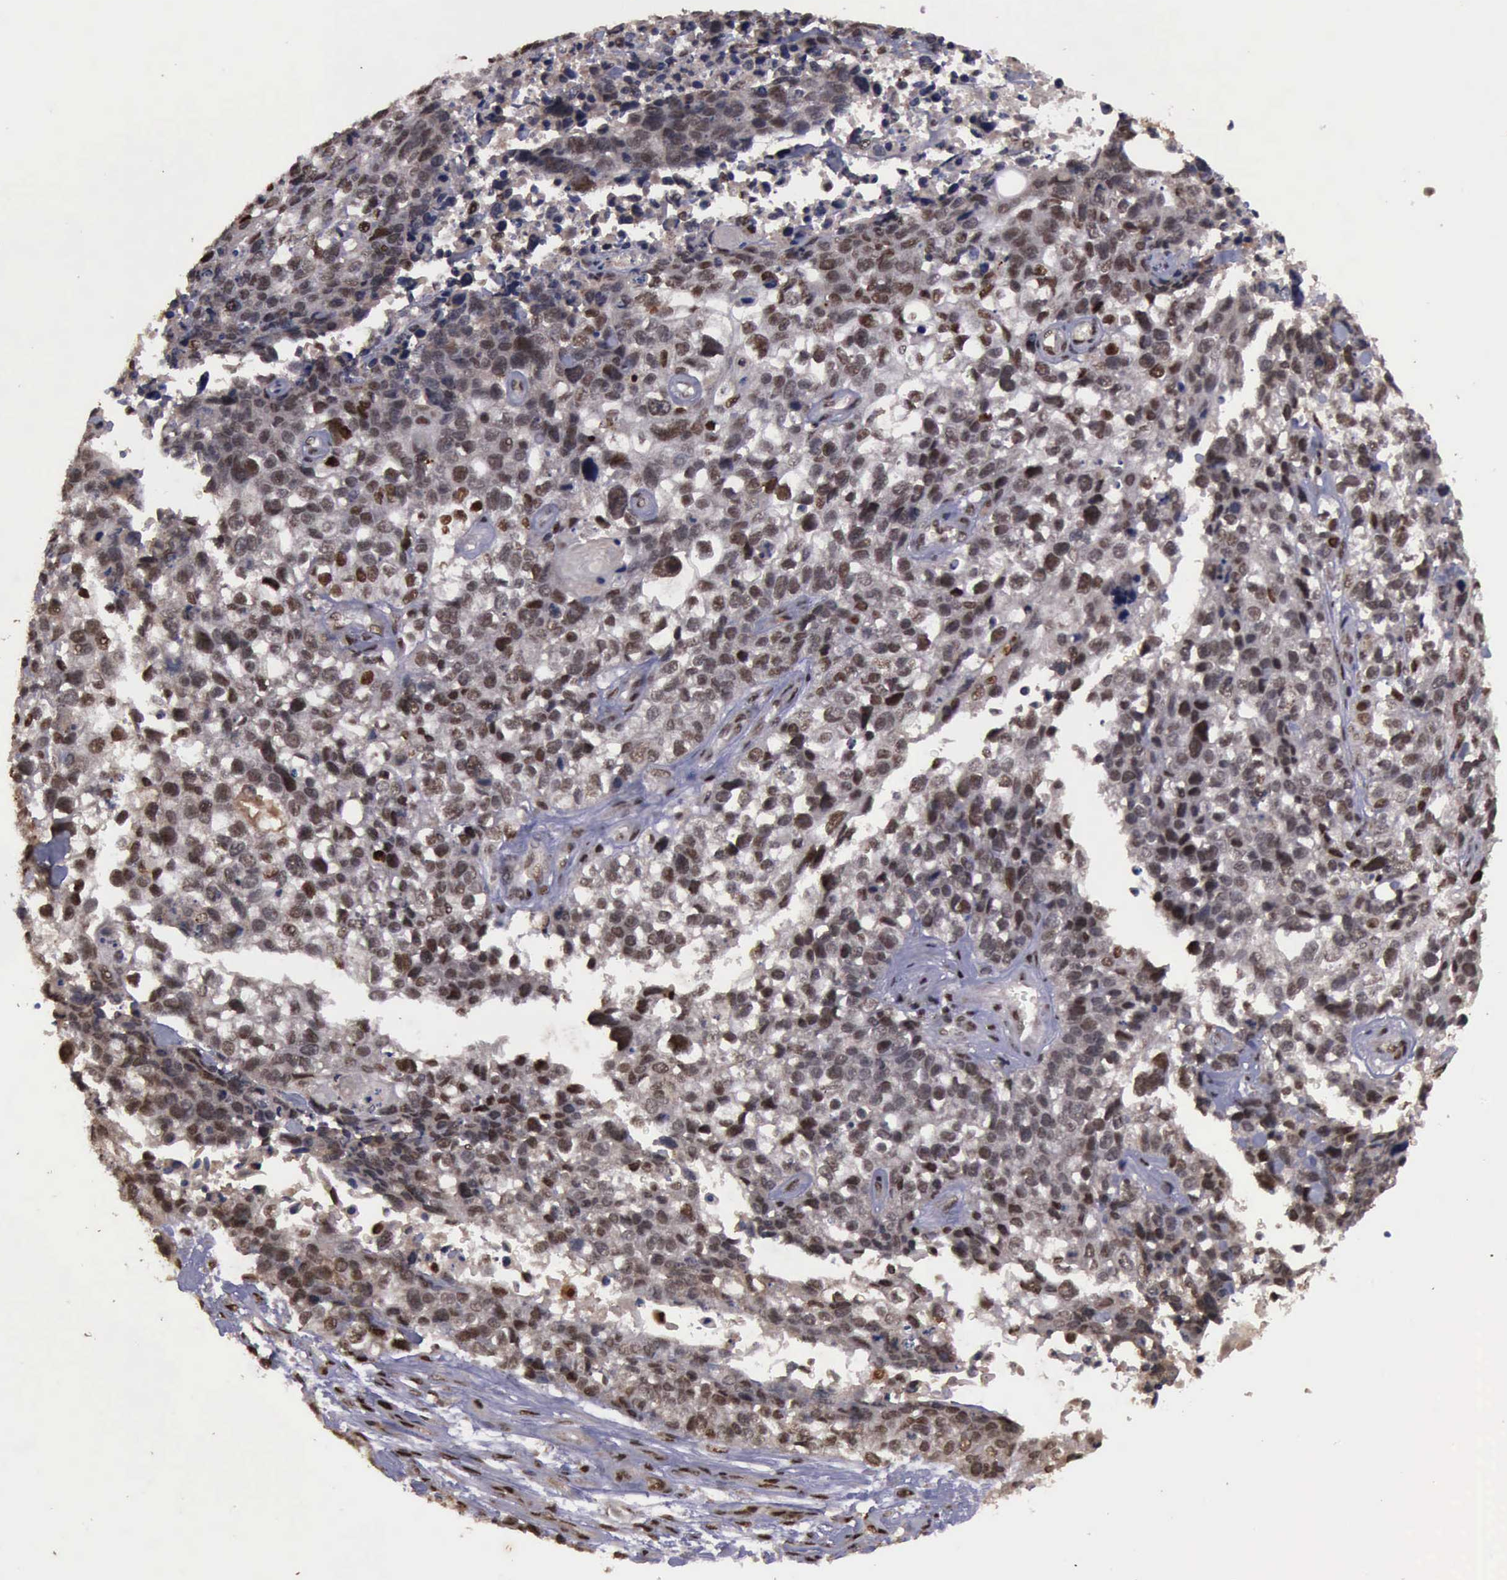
{"staining": {"intensity": "moderate", "quantity": ">75%", "location": "nuclear"}, "tissue": "lung cancer", "cell_type": "Tumor cells", "image_type": "cancer", "snomed": [{"axis": "morphology", "description": "Squamous cell carcinoma, NOS"}, {"axis": "topography", "description": "Lymph node"}, {"axis": "topography", "description": "Lung"}], "caption": "The micrograph reveals a brown stain indicating the presence of a protein in the nuclear of tumor cells in lung squamous cell carcinoma. (DAB IHC, brown staining for protein, blue staining for nuclei).", "gene": "TRMT2A", "patient": {"sex": "male", "age": 74}}